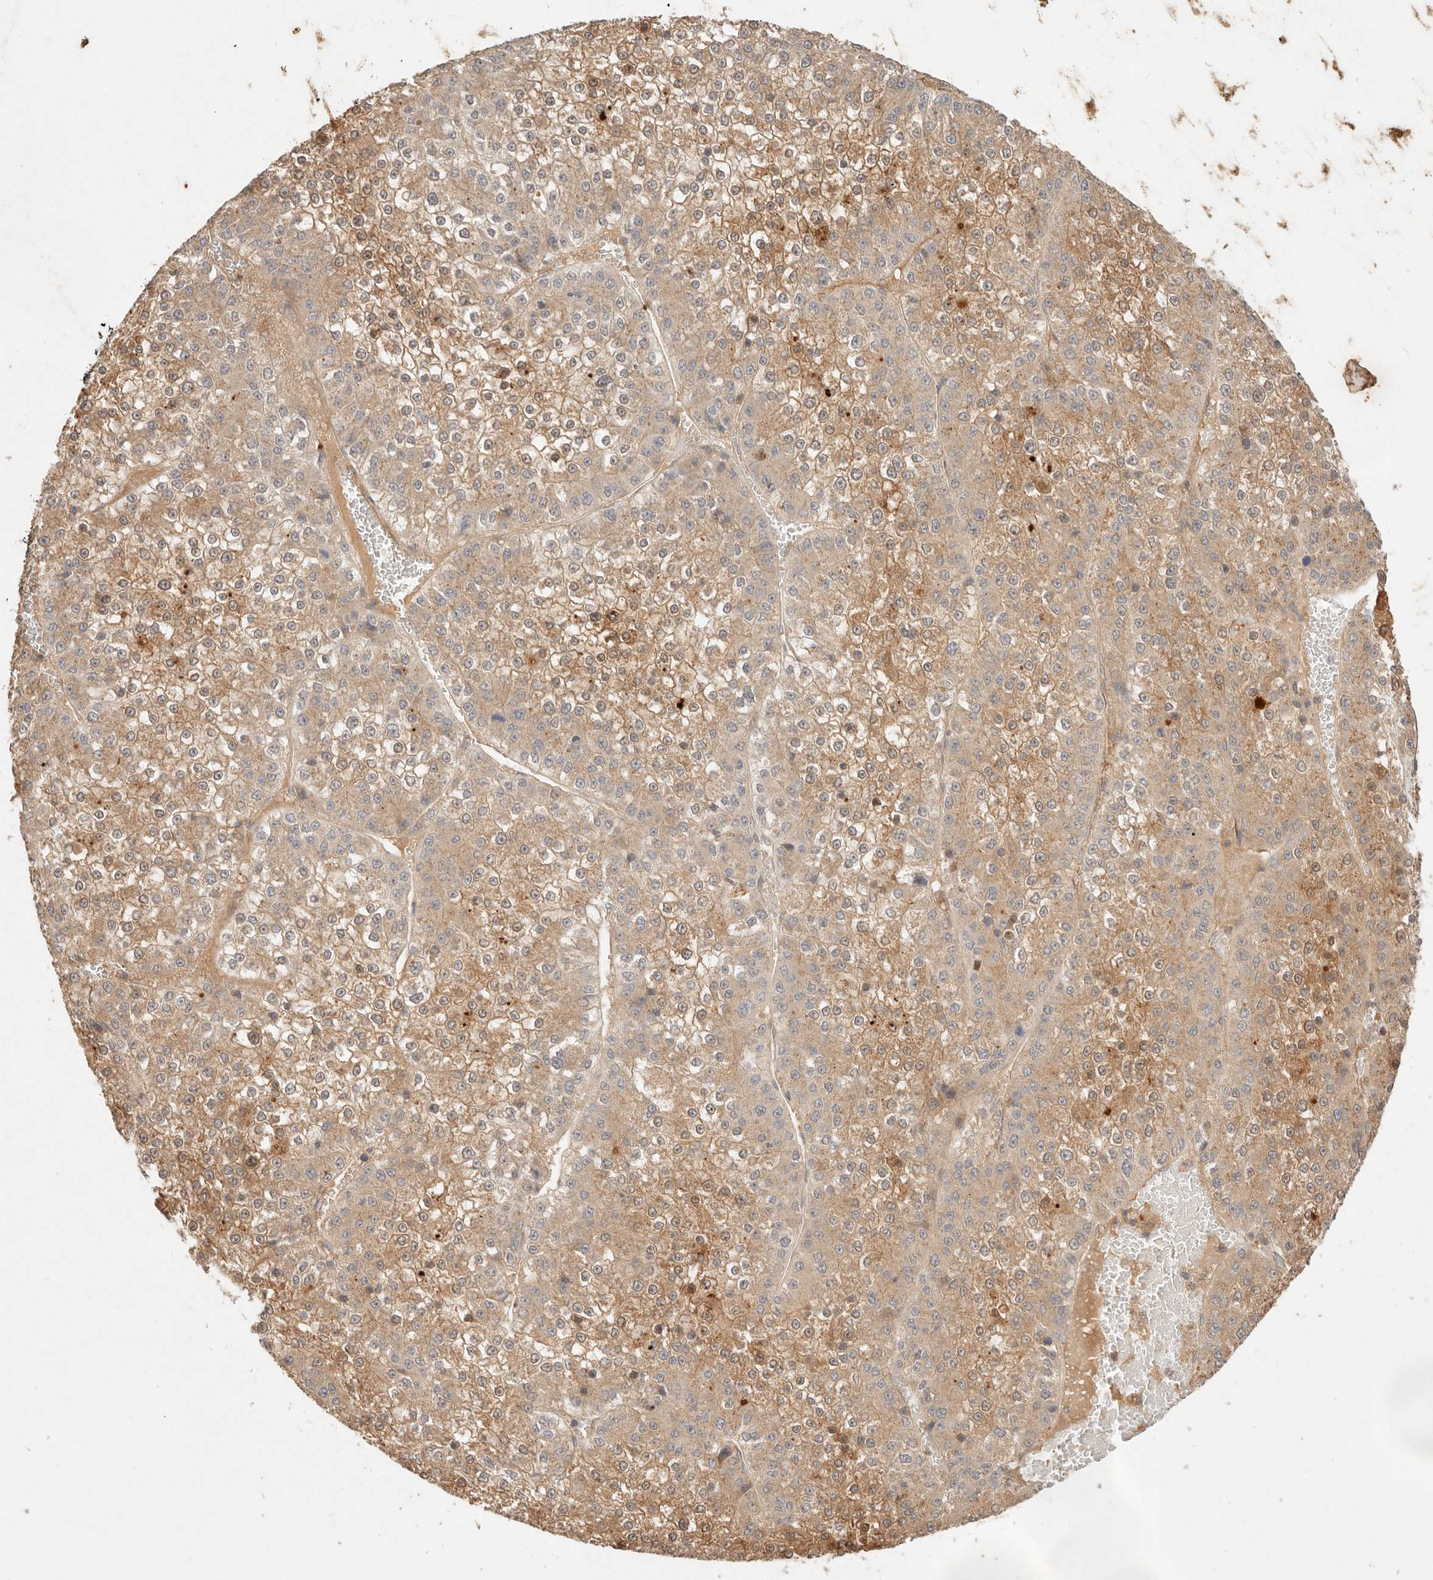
{"staining": {"intensity": "moderate", "quantity": ">75%", "location": "cytoplasmic/membranous"}, "tissue": "liver cancer", "cell_type": "Tumor cells", "image_type": "cancer", "snomed": [{"axis": "morphology", "description": "Carcinoma, Hepatocellular, NOS"}, {"axis": "topography", "description": "Liver"}], "caption": "Moderate cytoplasmic/membranous positivity for a protein is seen in about >75% of tumor cells of liver hepatocellular carcinoma using immunohistochemistry (IHC).", "gene": "HECTD3", "patient": {"sex": "female", "age": 73}}